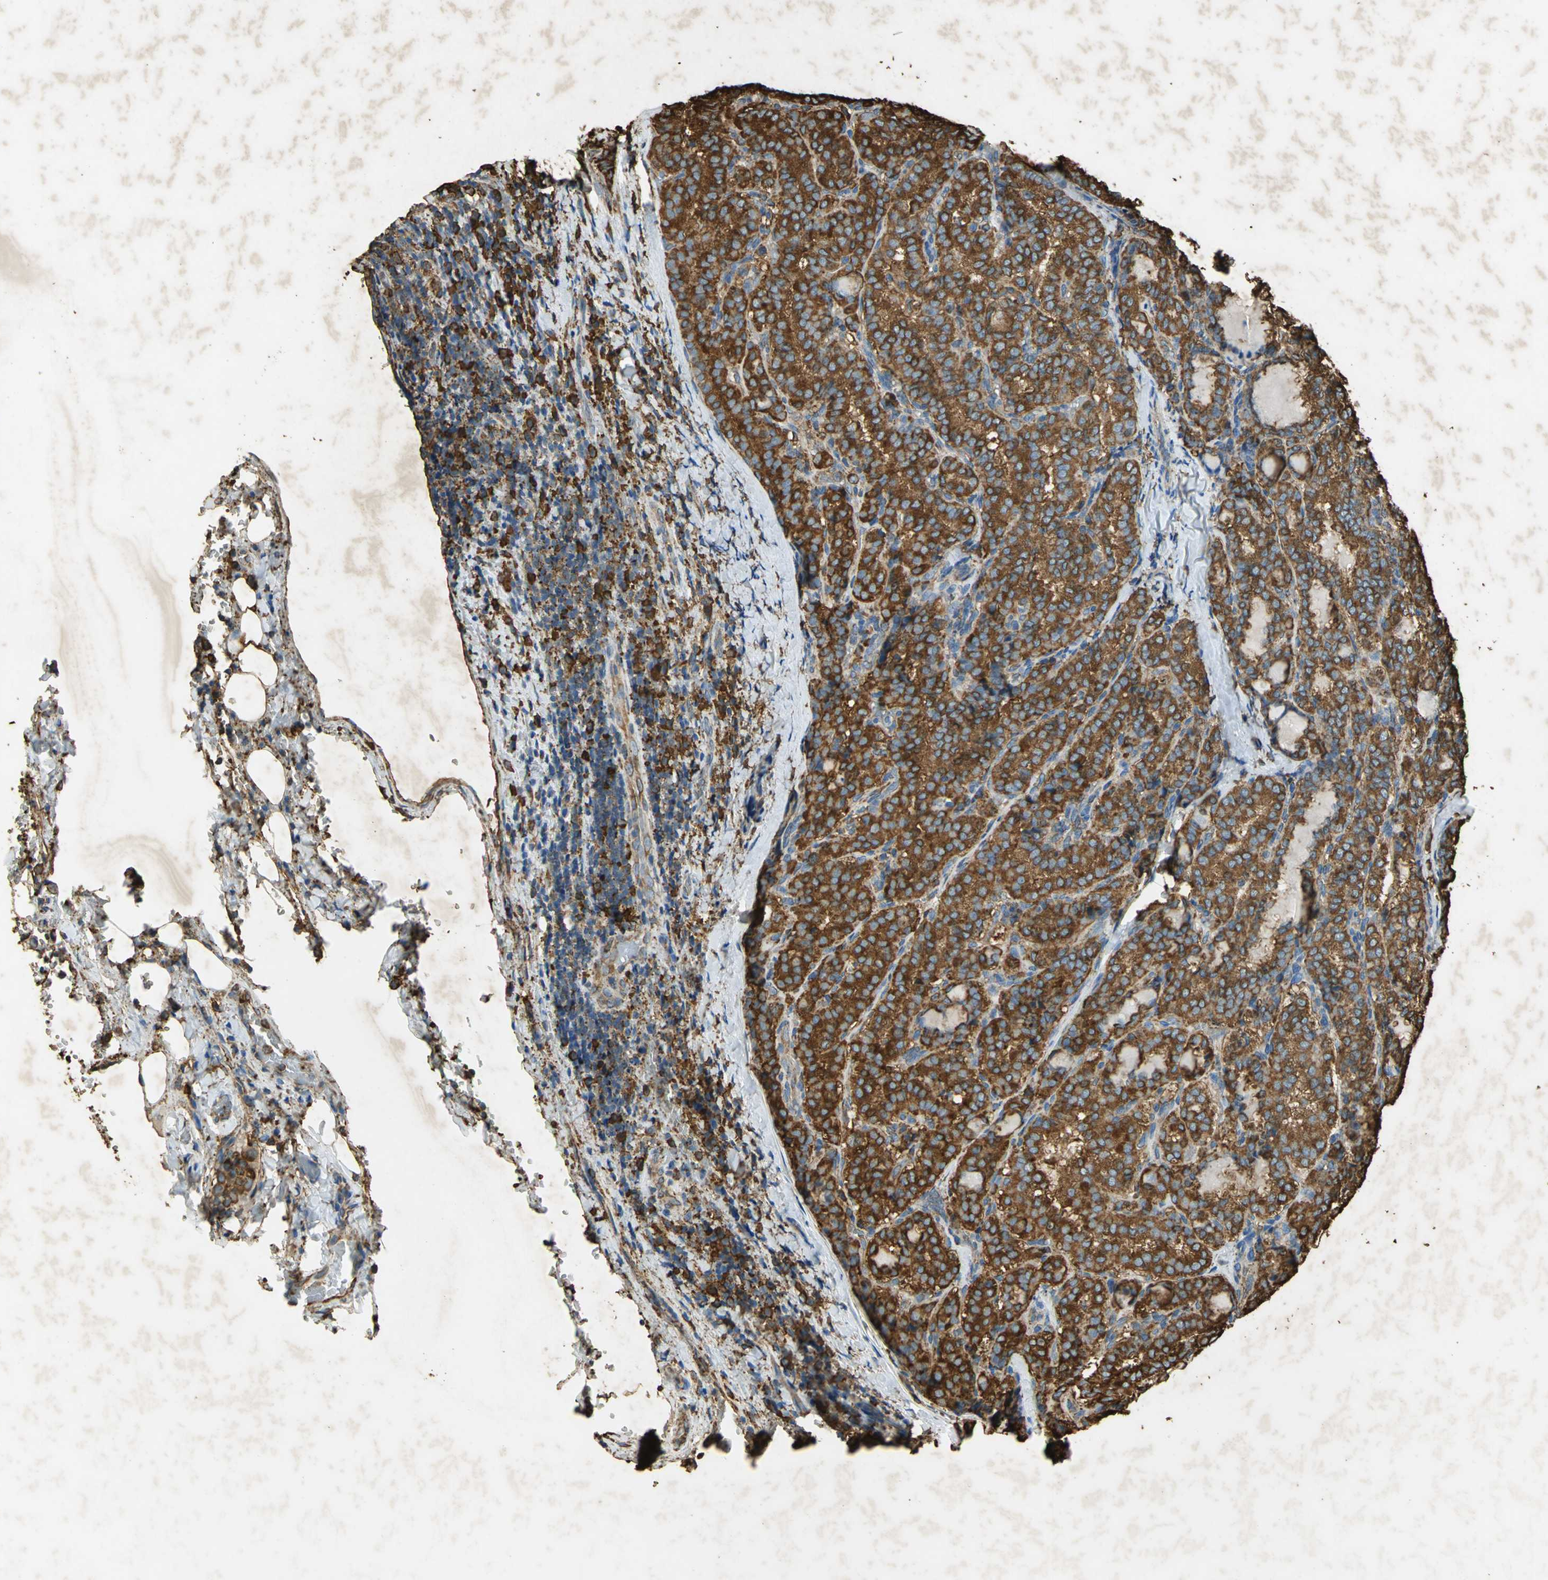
{"staining": {"intensity": "strong", "quantity": ">75%", "location": "cytoplasmic/membranous"}, "tissue": "thyroid cancer", "cell_type": "Tumor cells", "image_type": "cancer", "snomed": [{"axis": "morphology", "description": "Papillary adenocarcinoma, NOS"}, {"axis": "topography", "description": "Thyroid gland"}], "caption": "Brown immunohistochemical staining in thyroid cancer (papillary adenocarcinoma) demonstrates strong cytoplasmic/membranous staining in about >75% of tumor cells.", "gene": "HSP90B1", "patient": {"sex": "female", "age": 30}}